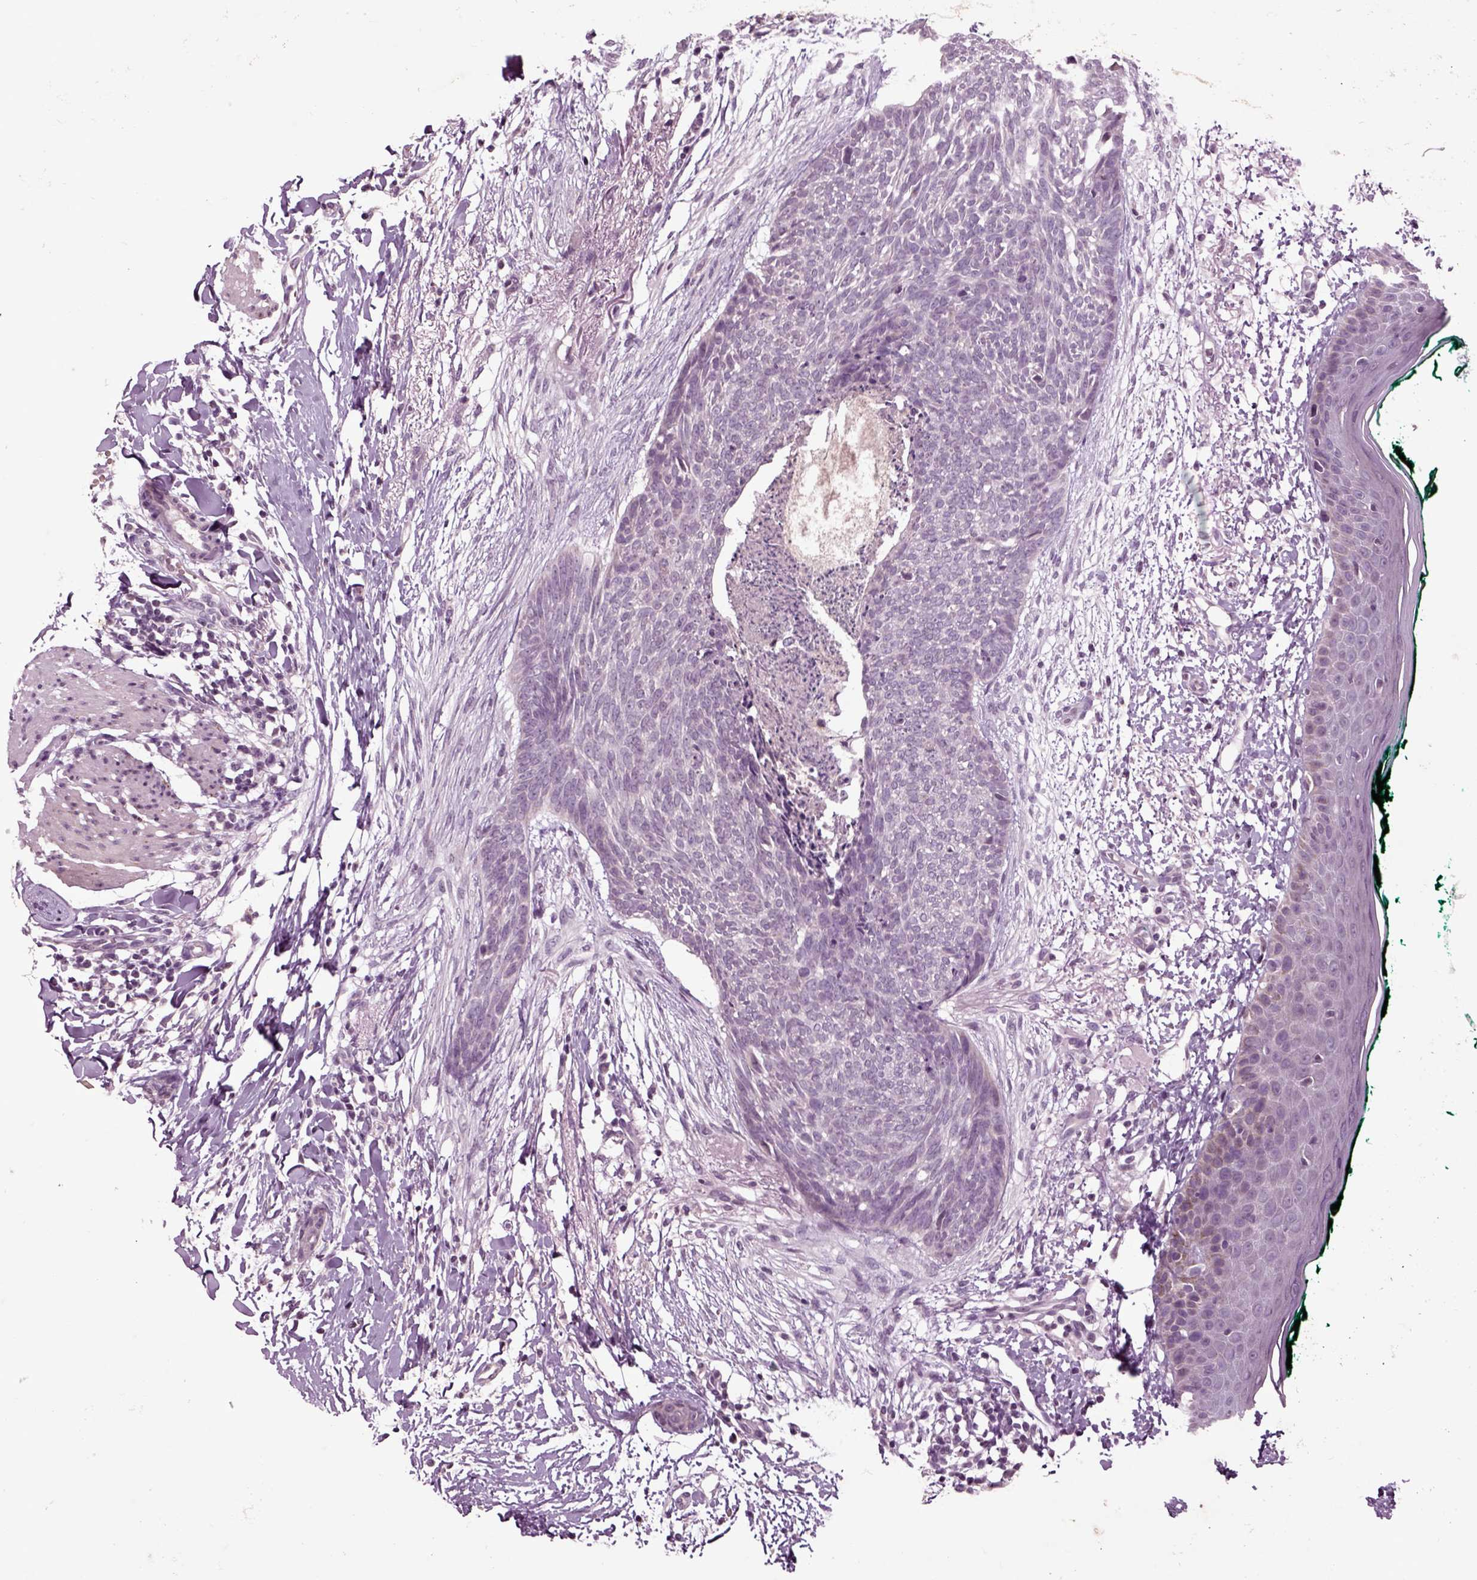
{"staining": {"intensity": "negative", "quantity": "none", "location": "none"}, "tissue": "skin cancer", "cell_type": "Tumor cells", "image_type": "cancer", "snomed": [{"axis": "morphology", "description": "Normal tissue, NOS"}, {"axis": "morphology", "description": "Basal cell carcinoma"}, {"axis": "topography", "description": "Skin"}], "caption": "This is a micrograph of IHC staining of skin cancer, which shows no expression in tumor cells. (Brightfield microscopy of DAB (3,3'-diaminobenzidine) immunohistochemistry at high magnification).", "gene": "CHGB", "patient": {"sex": "male", "age": 84}}